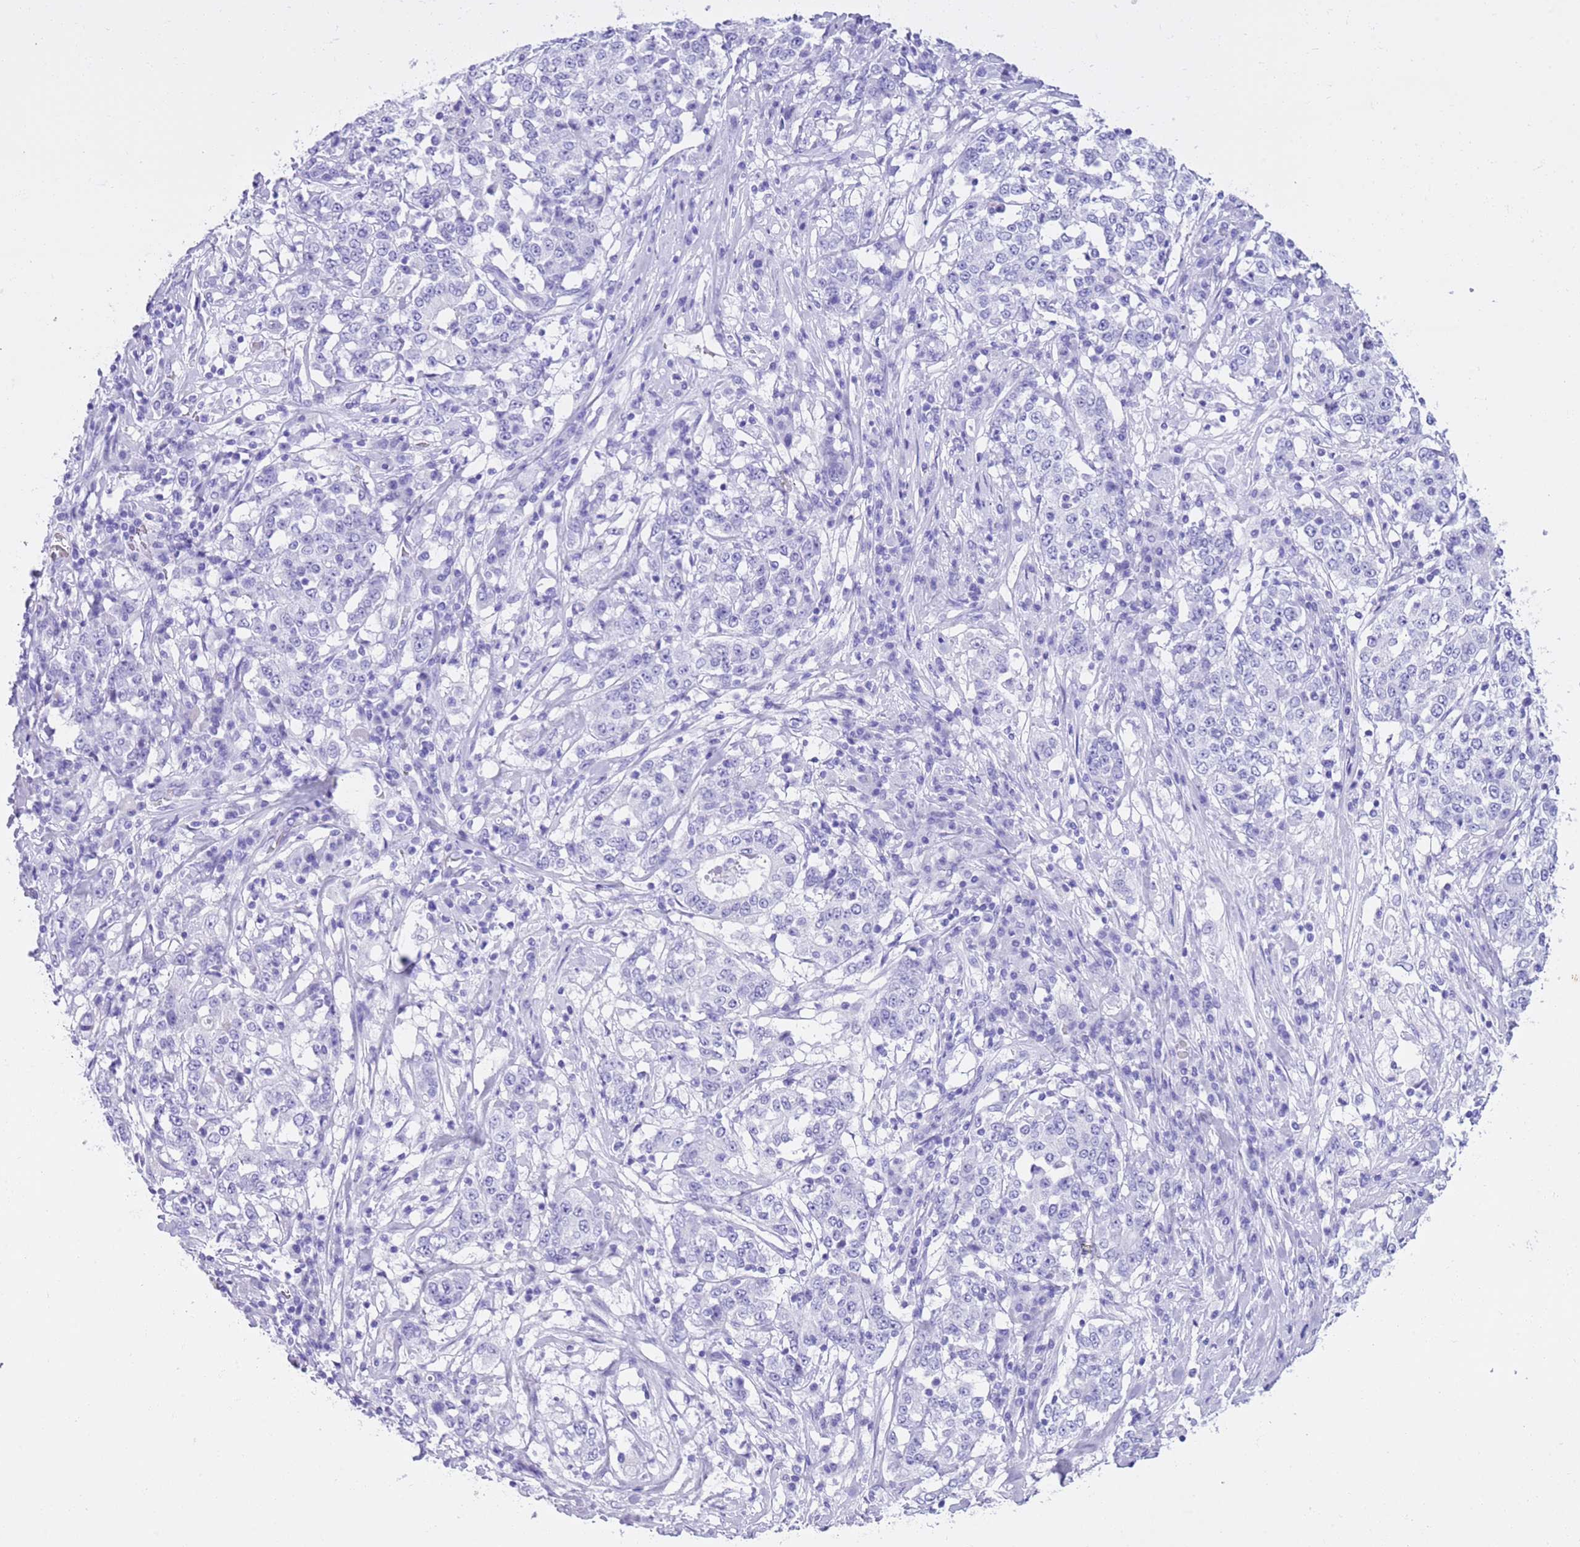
{"staining": {"intensity": "negative", "quantity": "none", "location": "none"}, "tissue": "stomach cancer", "cell_type": "Tumor cells", "image_type": "cancer", "snomed": [{"axis": "morphology", "description": "Adenocarcinoma, NOS"}, {"axis": "topography", "description": "Stomach"}], "caption": "Human adenocarcinoma (stomach) stained for a protein using immunohistochemistry (IHC) exhibits no positivity in tumor cells.", "gene": "TMEM185B", "patient": {"sex": "male", "age": 59}}